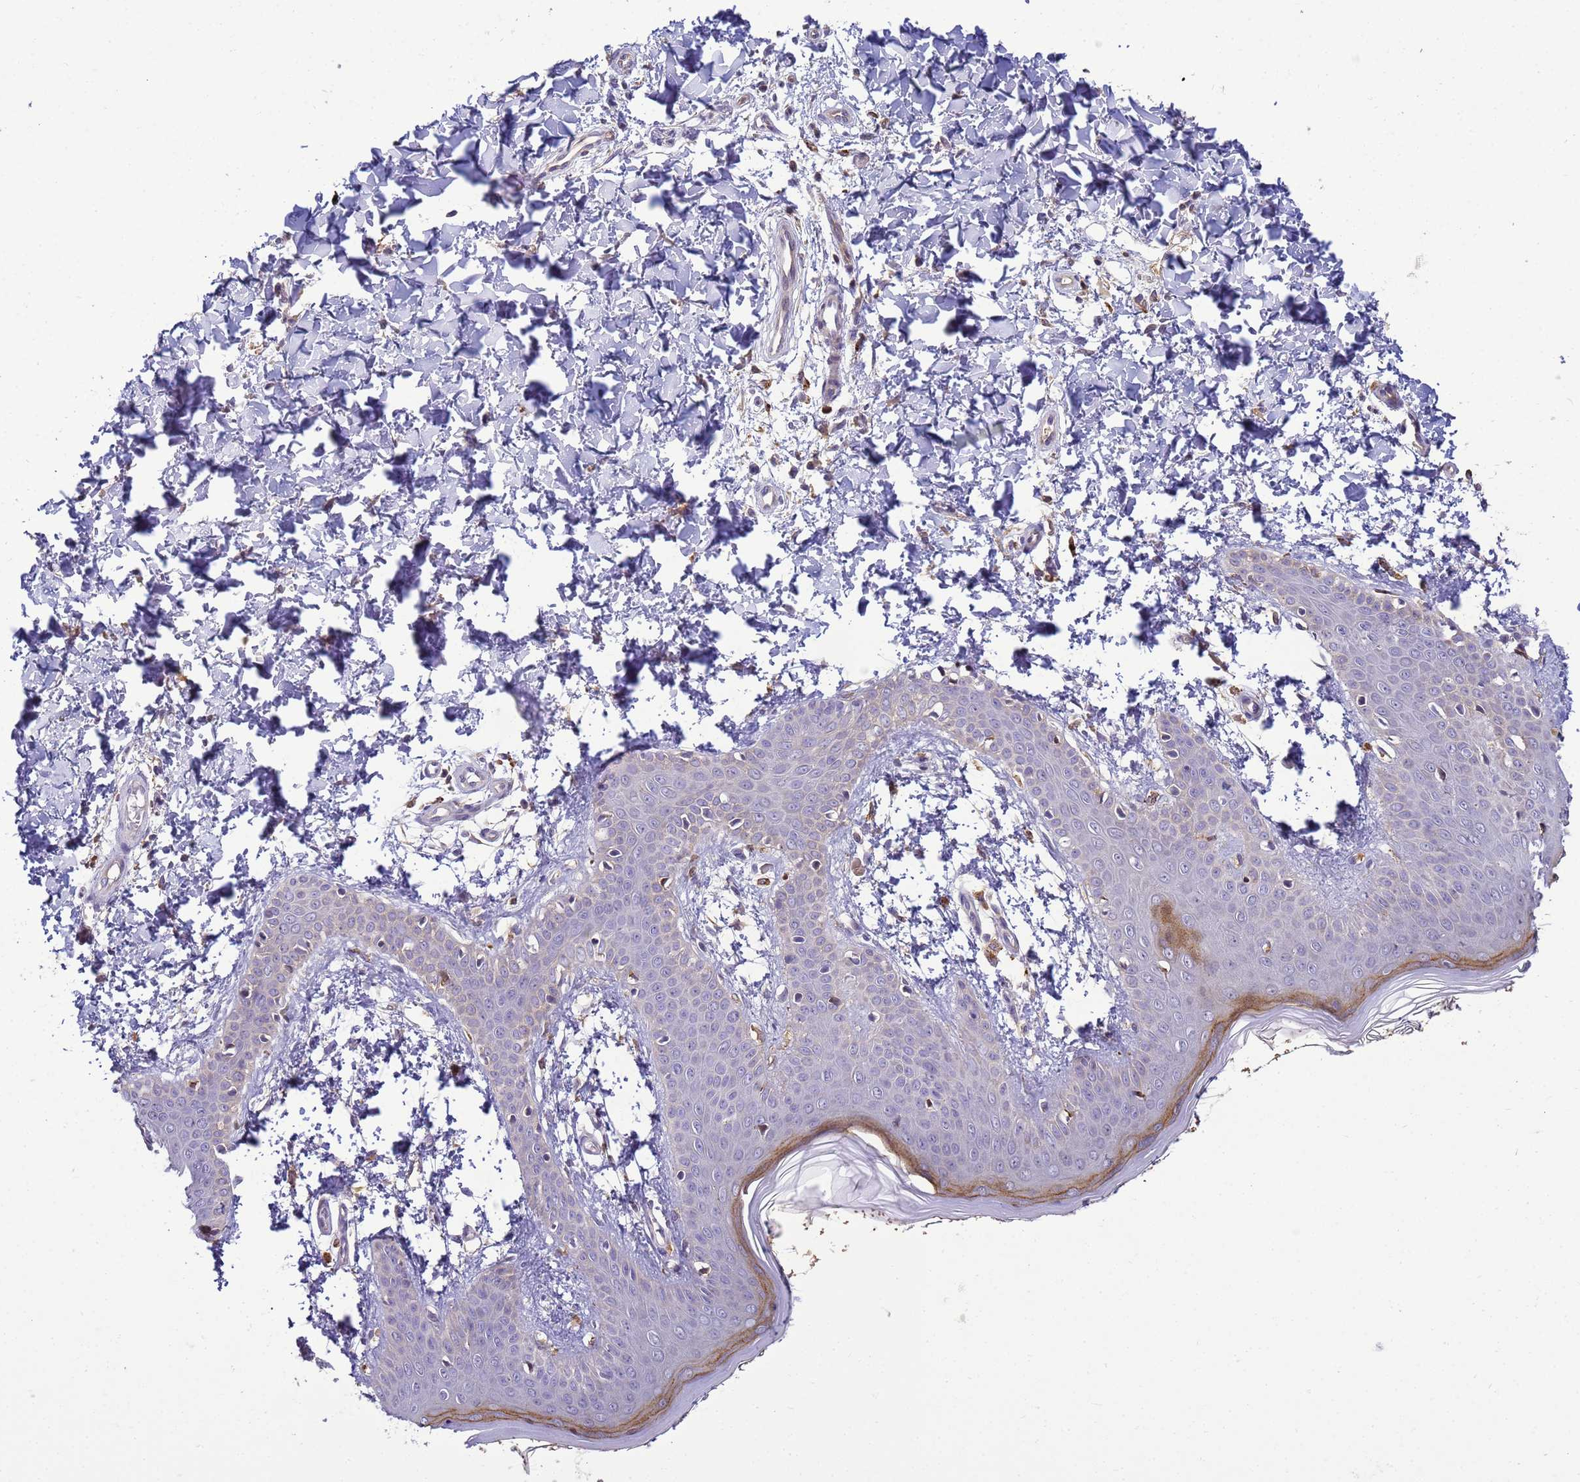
{"staining": {"intensity": "negative", "quantity": "none", "location": "none"}, "tissue": "skin", "cell_type": "Fibroblasts", "image_type": "normal", "snomed": [{"axis": "morphology", "description": "Normal tissue, NOS"}, {"axis": "topography", "description": "Skin"}], "caption": "Fibroblasts show no significant protein positivity in unremarkable skin.", "gene": "TMEM74B", "patient": {"sex": "male", "age": 36}}